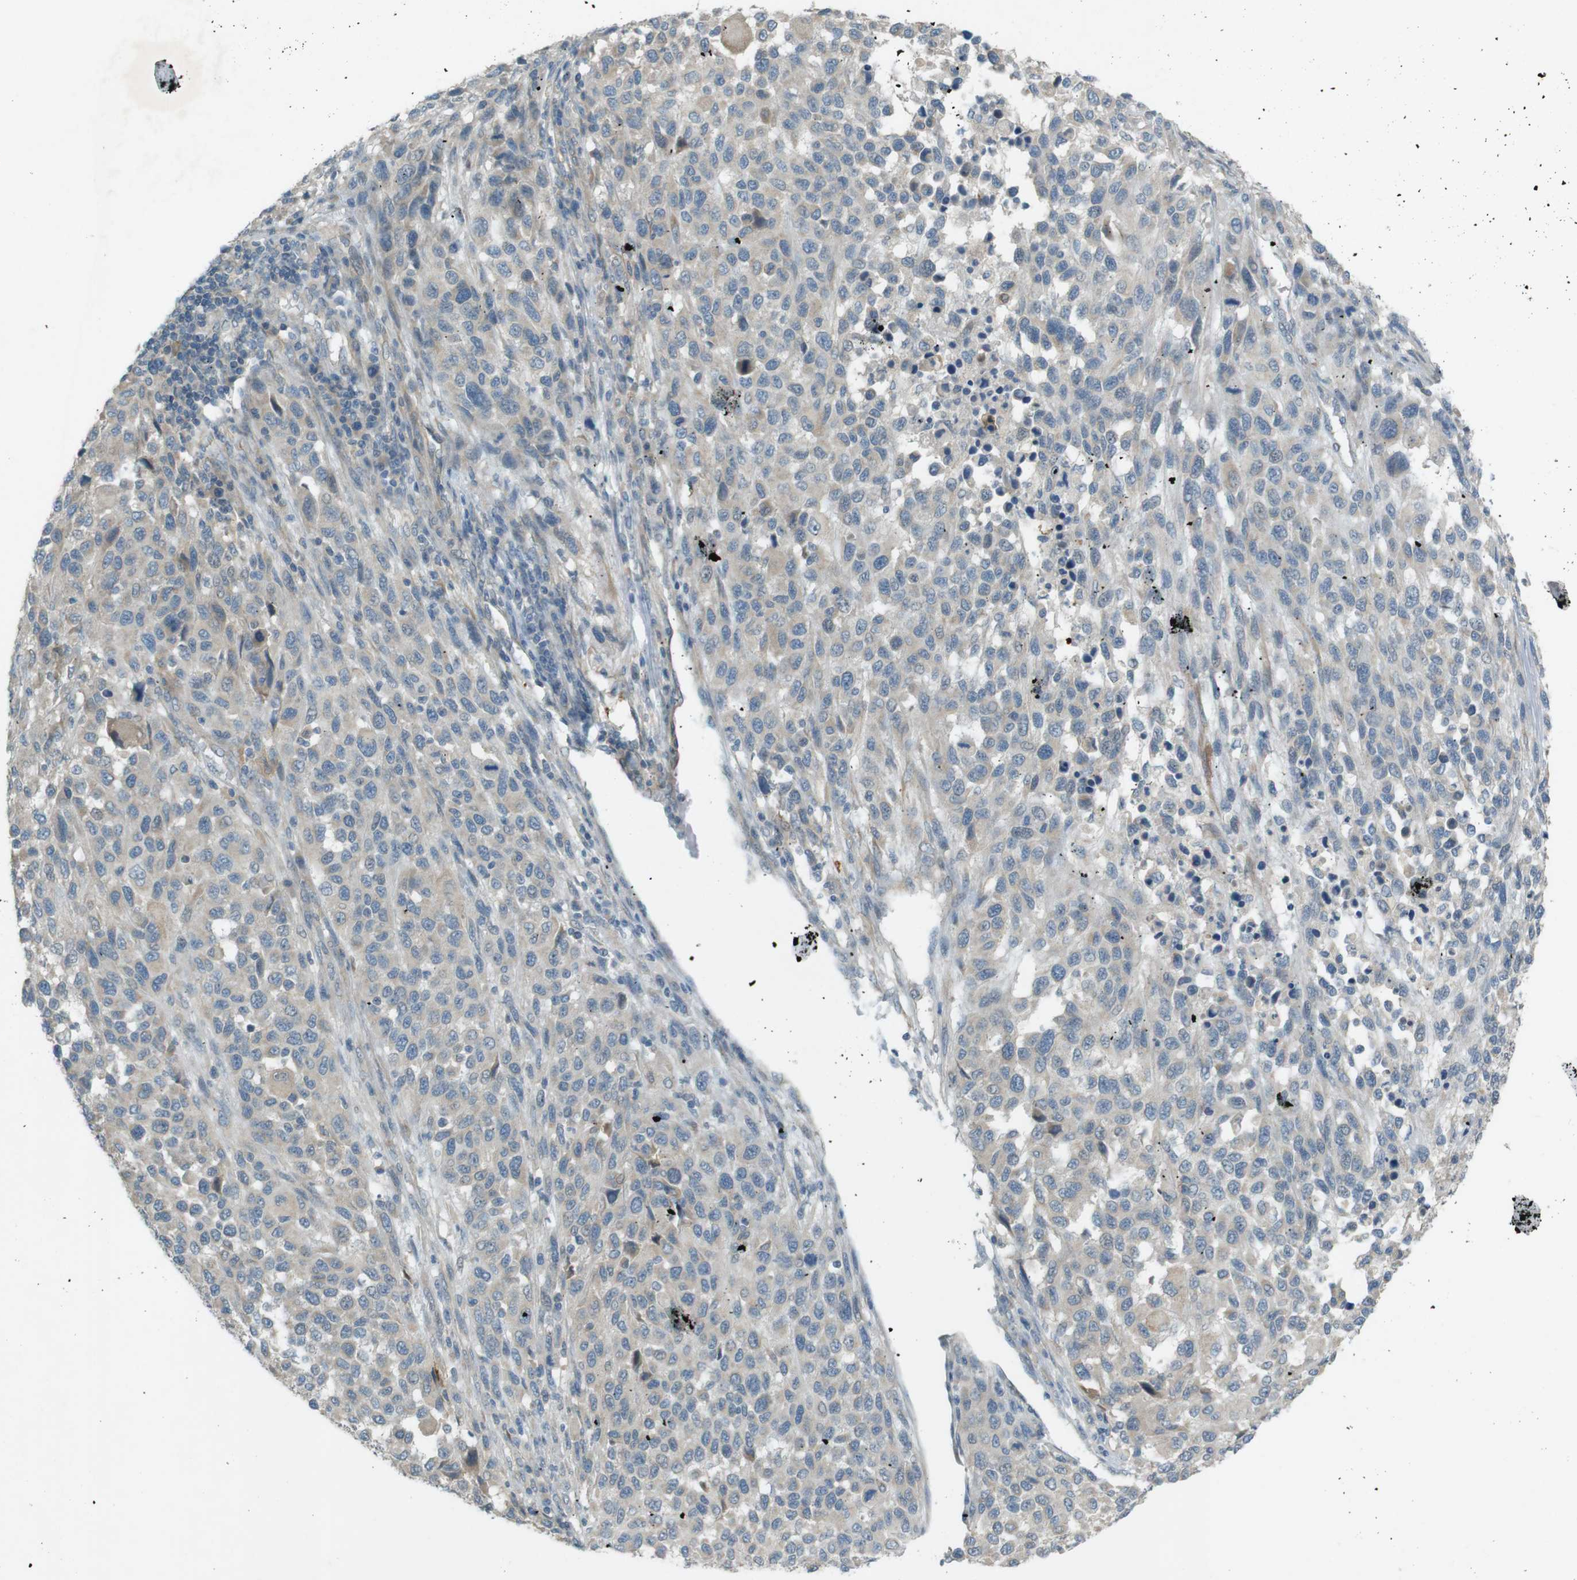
{"staining": {"intensity": "negative", "quantity": "none", "location": "none"}, "tissue": "melanoma", "cell_type": "Tumor cells", "image_type": "cancer", "snomed": [{"axis": "morphology", "description": "Malignant melanoma, Metastatic site"}, {"axis": "topography", "description": "Lymph node"}], "caption": "Tumor cells show no significant protein expression in melanoma.", "gene": "TMEM41B", "patient": {"sex": "male", "age": 61}}